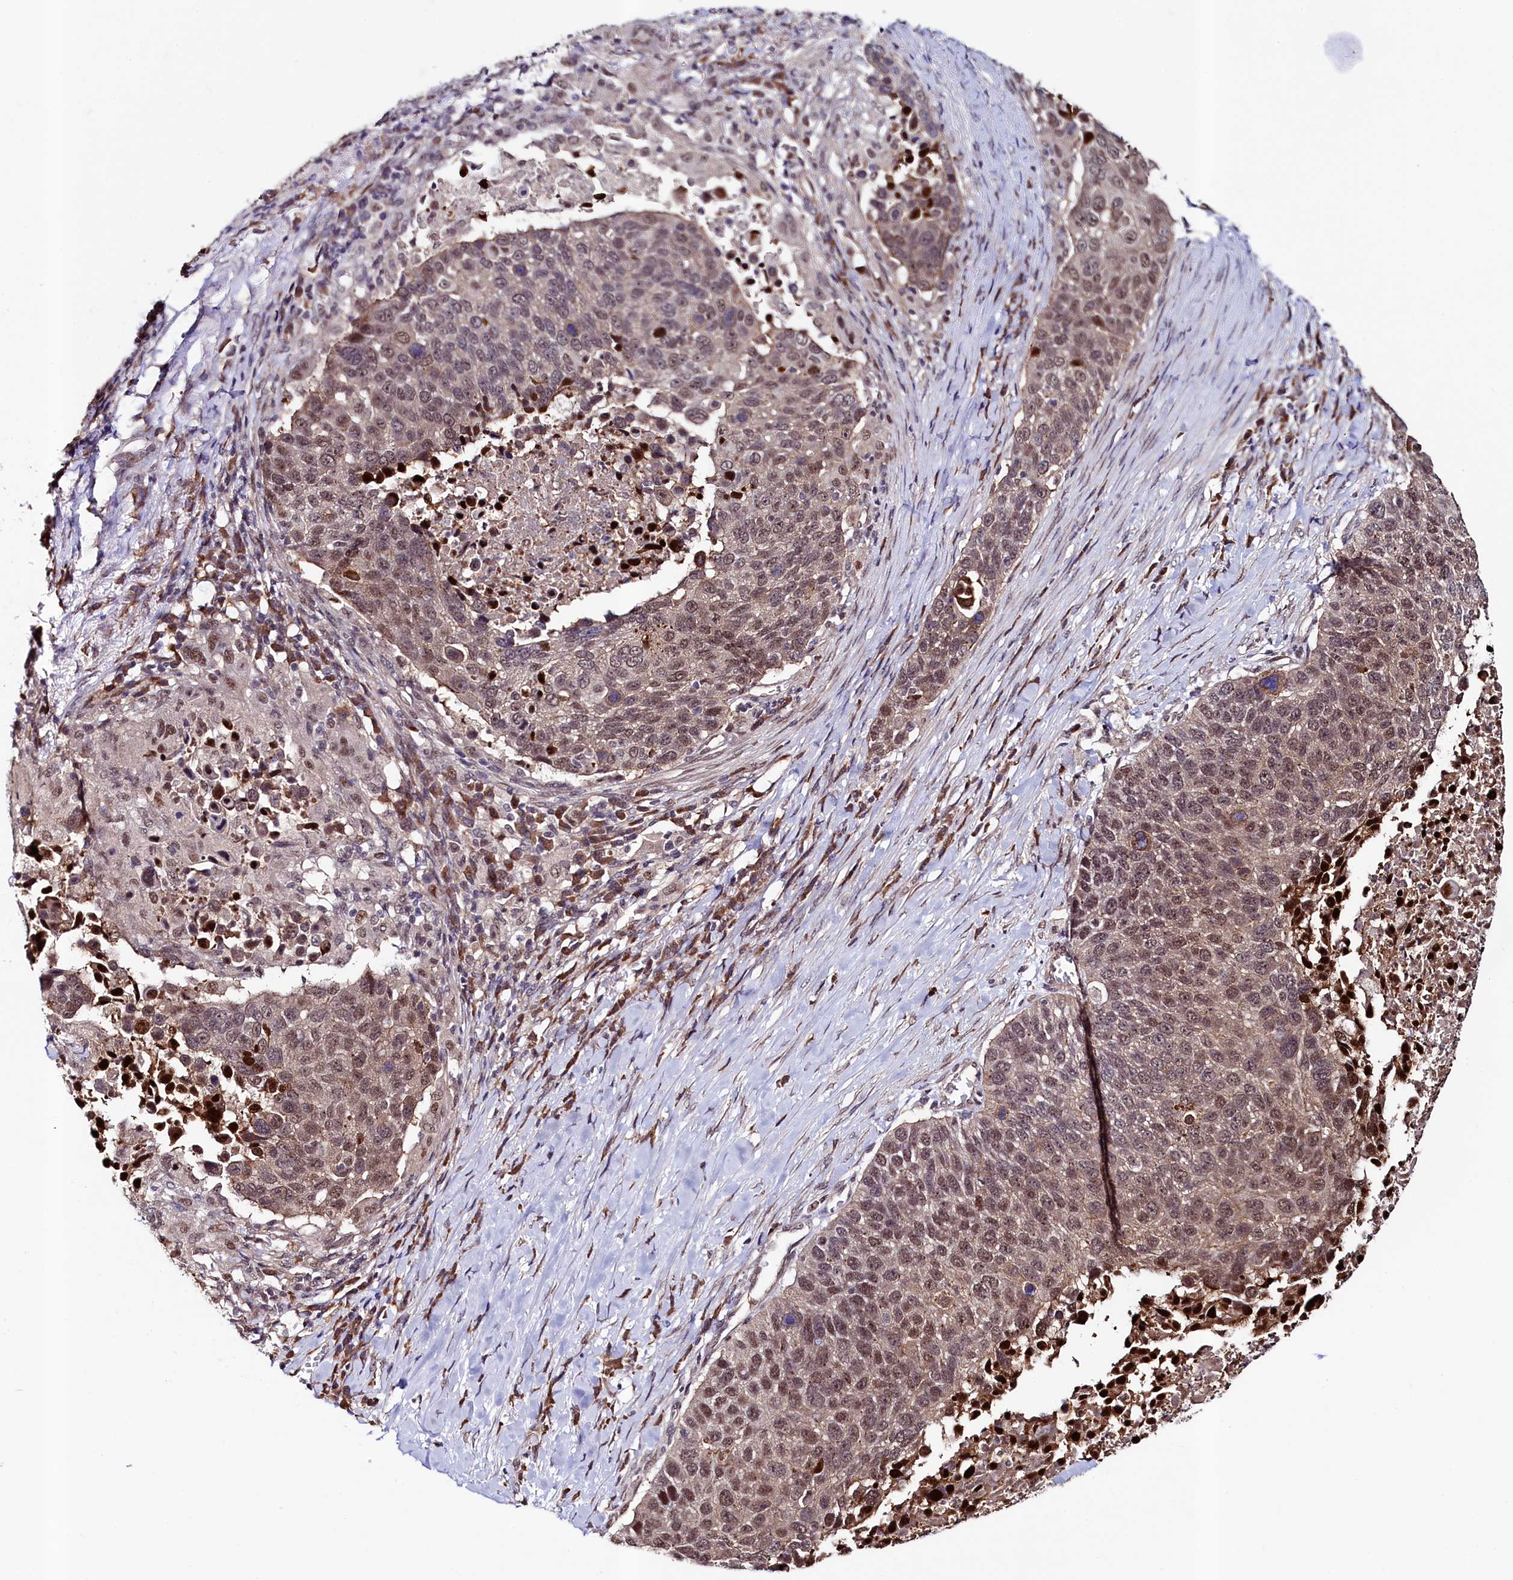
{"staining": {"intensity": "moderate", "quantity": ">75%", "location": "nuclear"}, "tissue": "lung cancer", "cell_type": "Tumor cells", "image_type": "cancer", "snomed": [{"axis": "morphology", "description": "Normal tissue, NOS"}, {"axis": "morphology", "description": "Squamous cell carcinoma, NOS"}, {"axis": "topography", "description": "Lymph node"}, {"axis": "topography", "description": "Lung"}], "caption": "DAB immunohistochemical staining of human lung squamous cell carcinoma exhibits moderate nuclear protein positivity in about >75% of tumor cells. The staining is performed using DAB brown chromogen to label protein expression. The nuclei are counter-stained blue using hematoxylin.", "gene": "LEO1", "patient": {"sex": "male", "age": 66}}